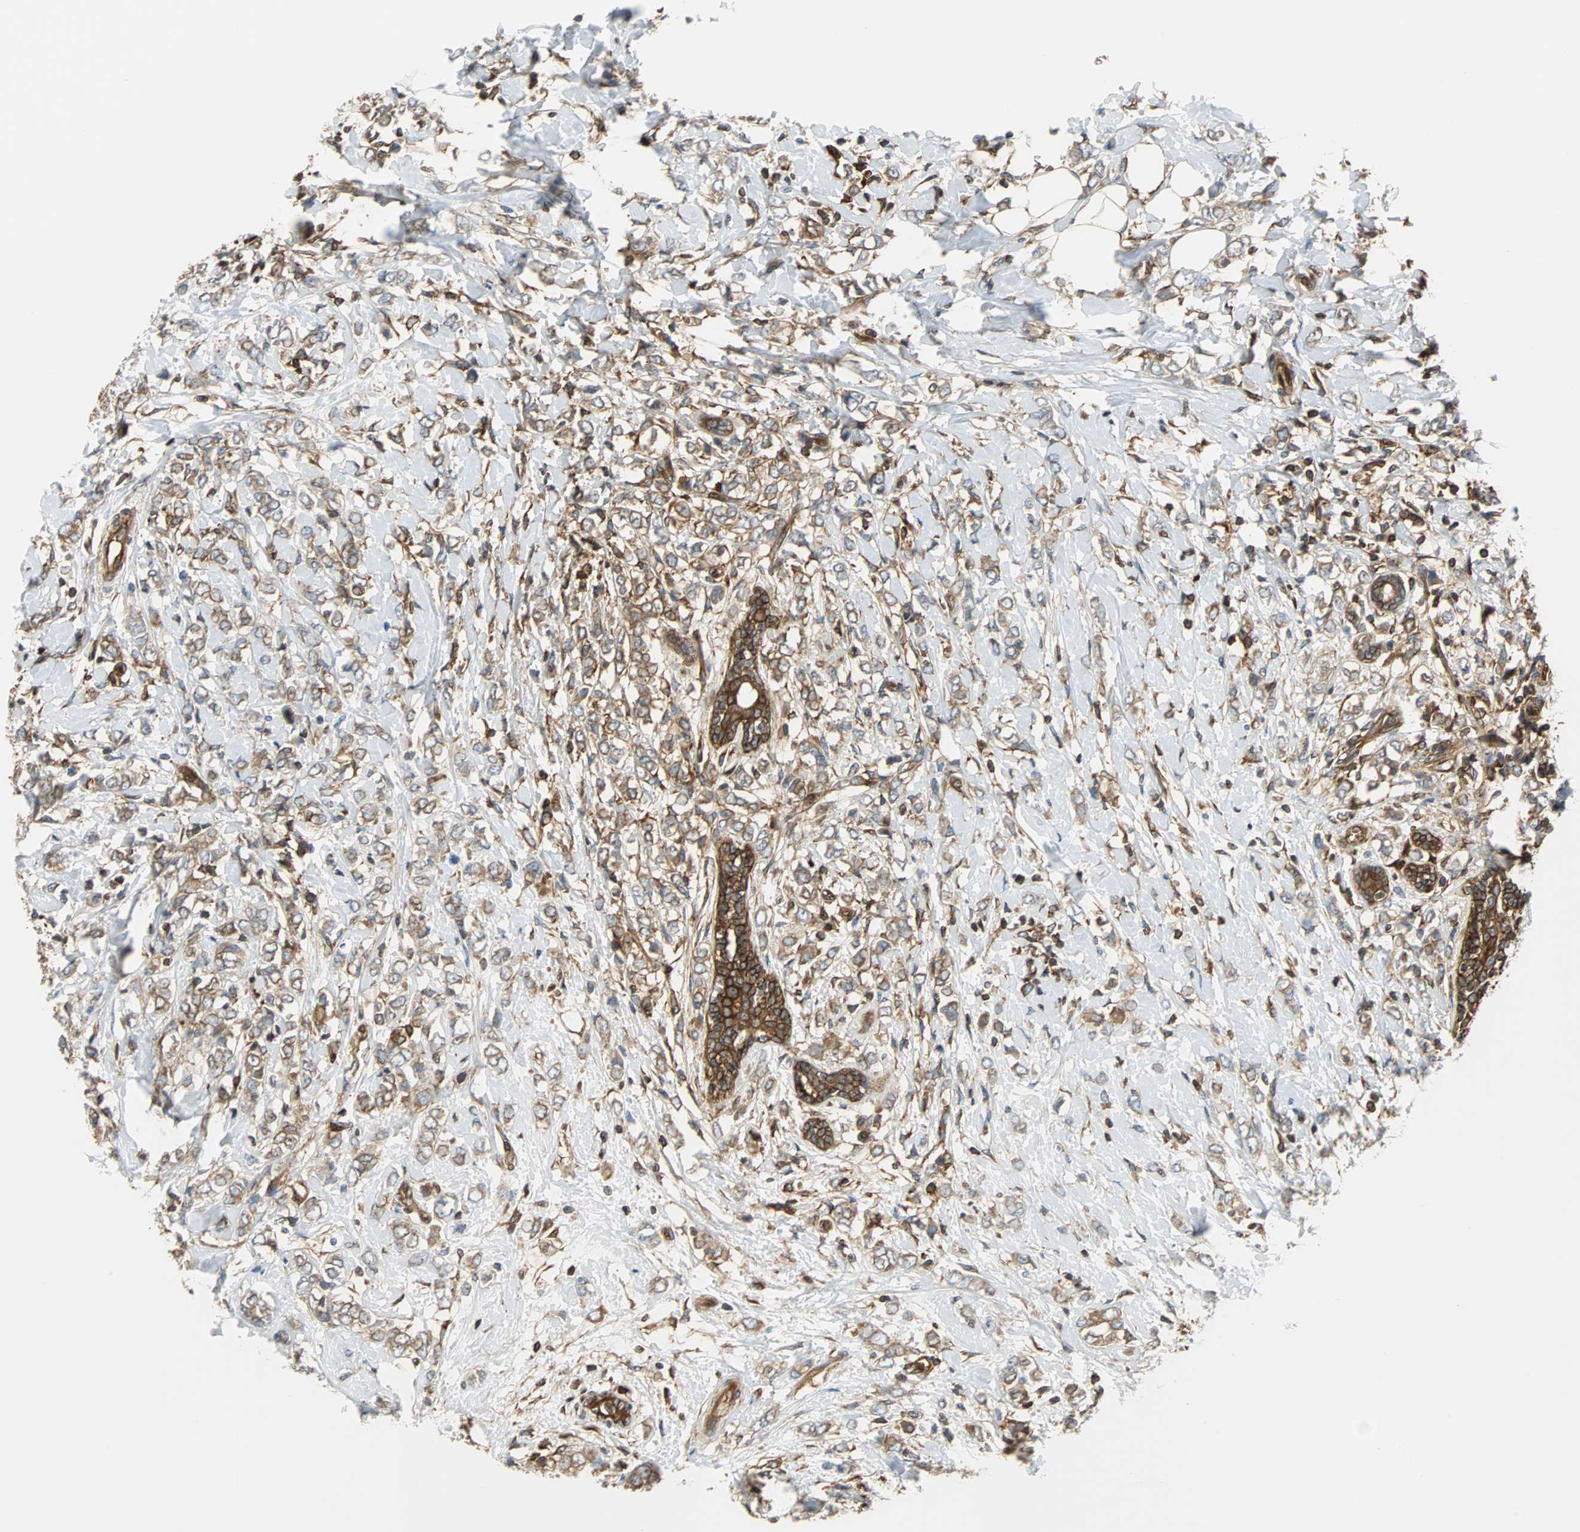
{"staining": {"intensity": "strong", "quantity": ">75%", "location": "cytoplasmic/membranous"}, "tissue": "breast cancer", "cell_type": "Tumor cells", "image_type": "cancer", "snomed": [{"axis": "morphology", "description": "Normal tissue, NOS"}, {"axis": "morphology", "description": "Lobular carcinoma"}, {"axis": "topography", "description": "Breast"}], "caption": "A high-resolution micrograph shows immunohistochemistry (IHC) staining of breast cancer, which displays strong cytoplasmic/membranous expression in about >75% of tumor cells.", "gene": "RELA", "patient": {"sex": "female", "age": 47}}